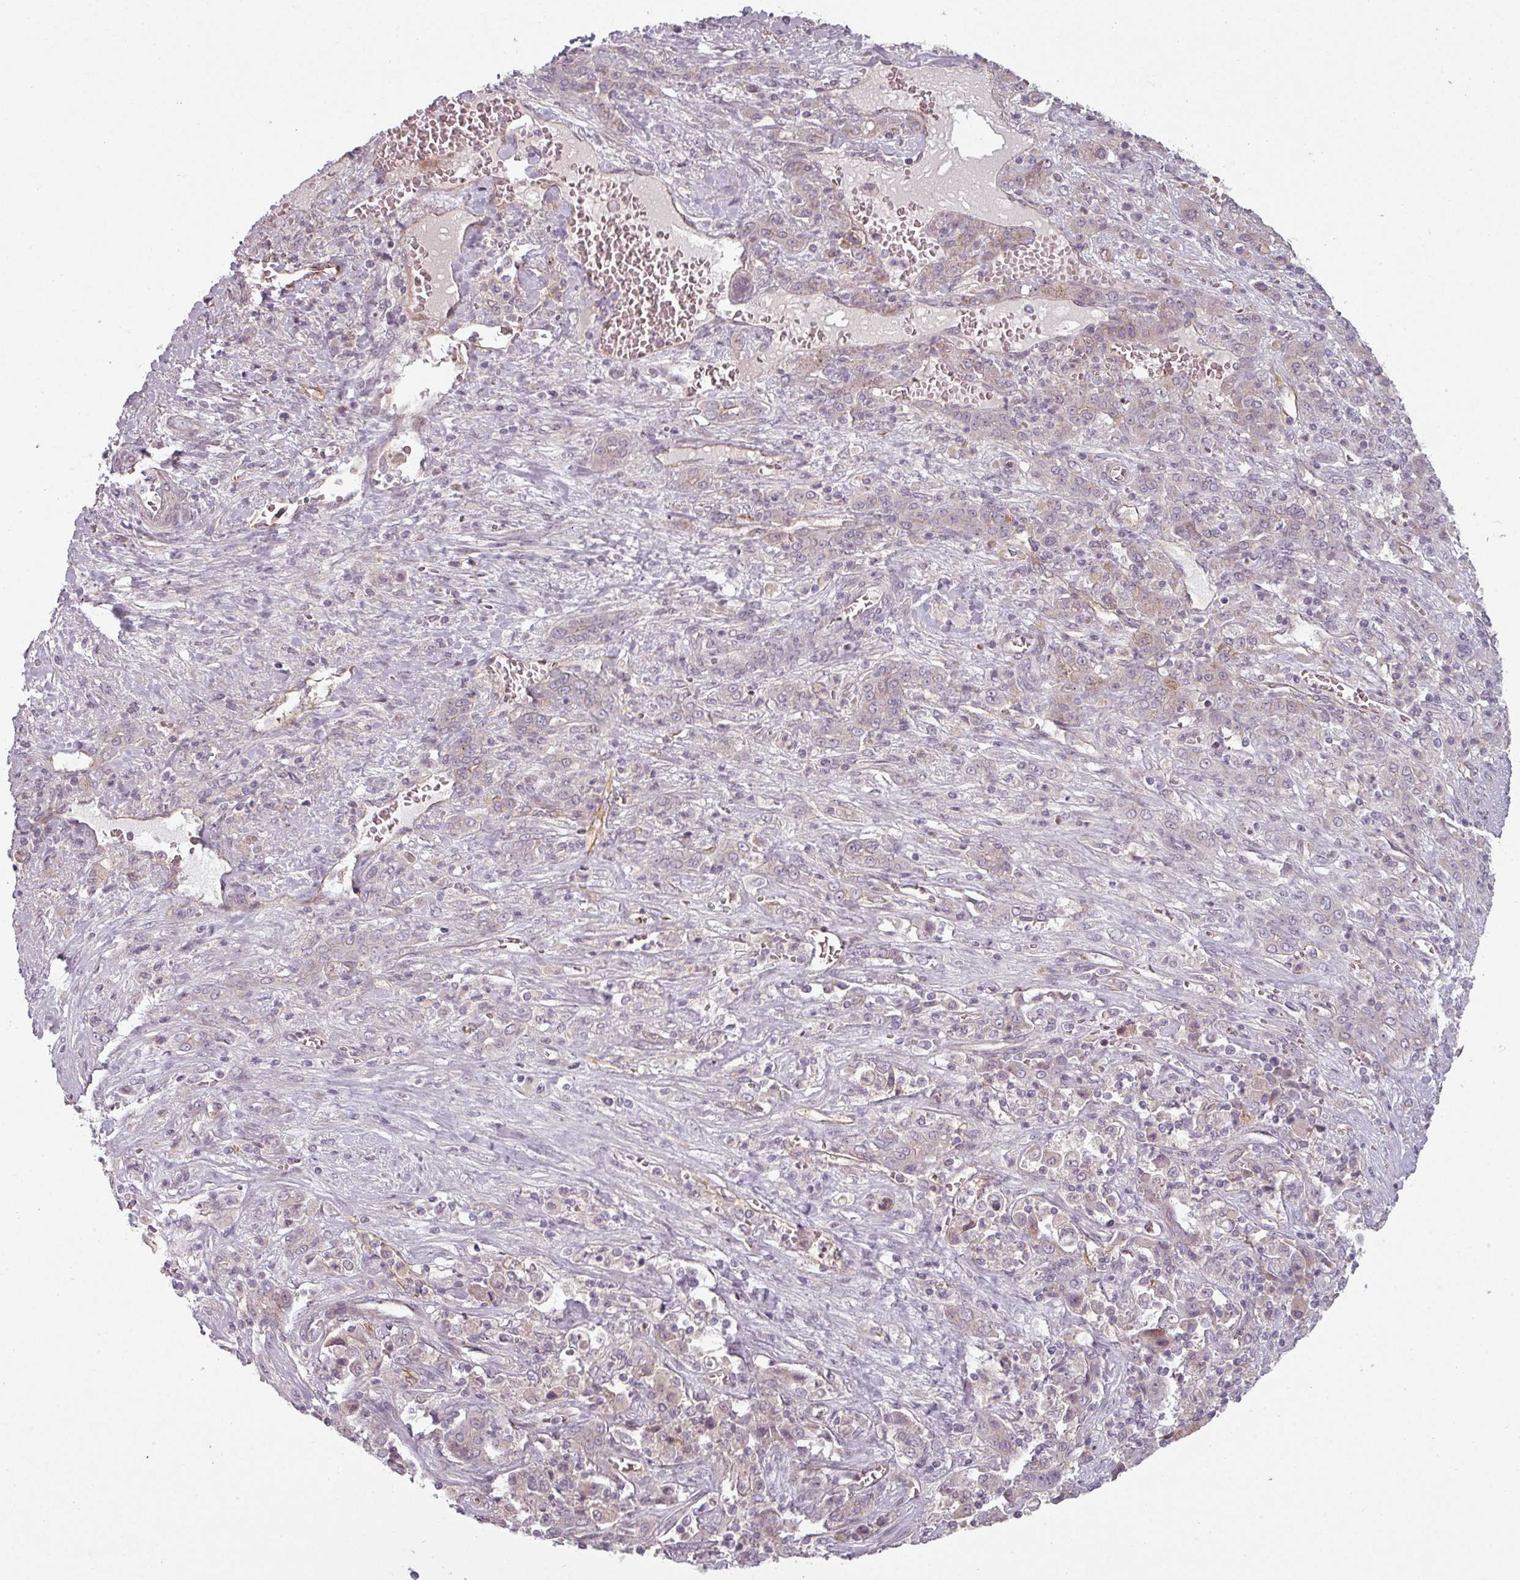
{"staining": {"intensity": "negative", "quantity": "none", "location": "none"}, "tissue": "liver cancer", "cell_type": "Tumor cells", "image_type": "cancer", "snomed": [{"axis": "morphology", "description": "Cholangiocarcinoma"}, {"axis": "topography", "description": "Liver"}], "caption": "An IHC photomicrograph of cholangiocarcinoma (liver) is shown. There is no staining in tumor cells of cholangiocarcinoma (liver). (DAB (3,3'-diaminobenzidine) immunohistochemistry (IHC) visualized using brightfield microscopy, high magnification).", "gene": "SLC16A9", "patient": {"sex": "female", "age": 52}}